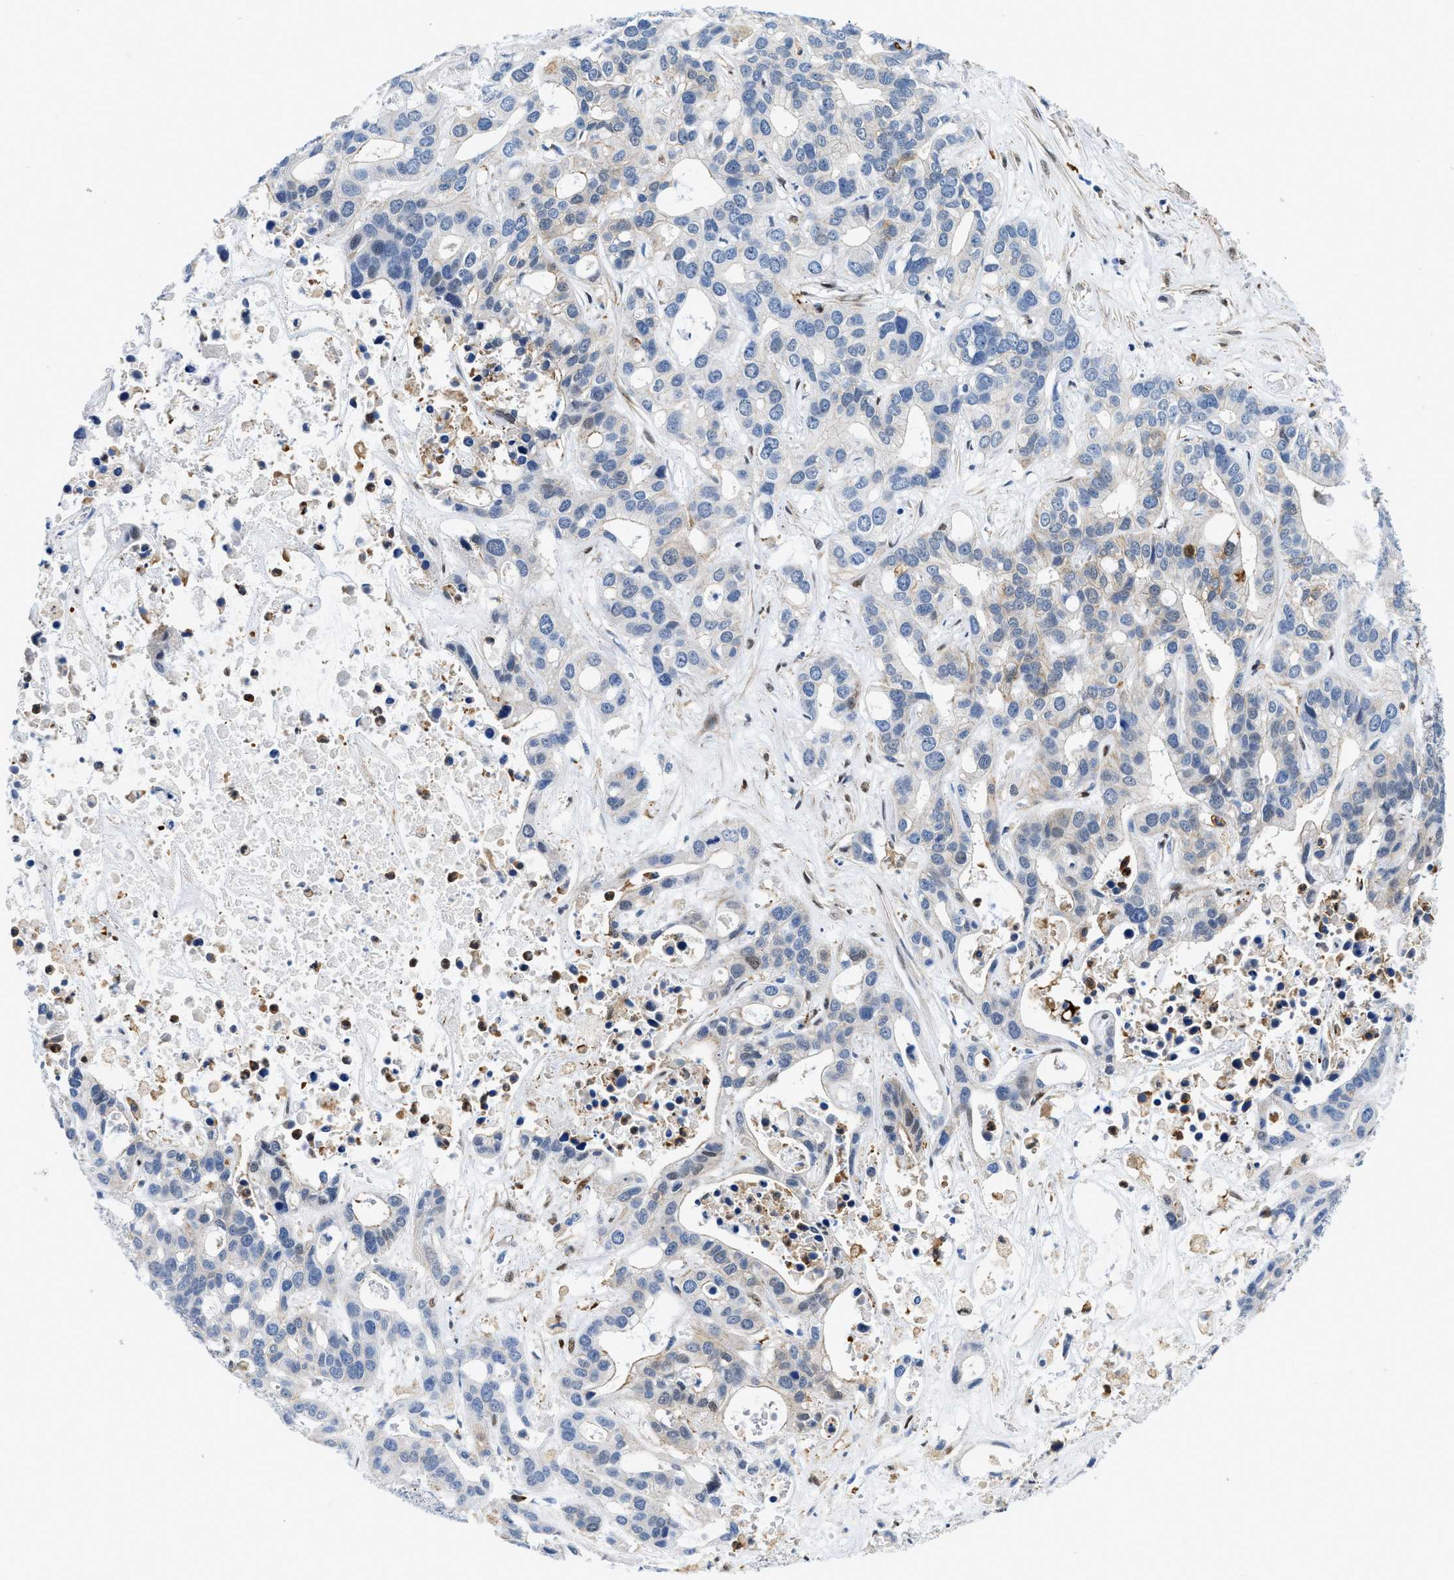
{"staining": {"intensity": "negative", "quantity": "none", "location": "none"}, "tissue": "liver cancer", "cell_type": "Tumor cells", "image_type": "cancer", "snomed": [{"axis": "morphology", "description": "Cholangiocarcinoma"}, {"axis": "topography", "description": "Liver"}], "caption": "Liver cholangiocarcinoma was stained to show a protein in brown. There is no significant positivity in tumor cells. (DAB (3,3'-diaminobenzidine) IHC visualized using brightfield microscopy, high magnification).", "gene": "GSN", "patient": {"sex": "female", "age": 65}}